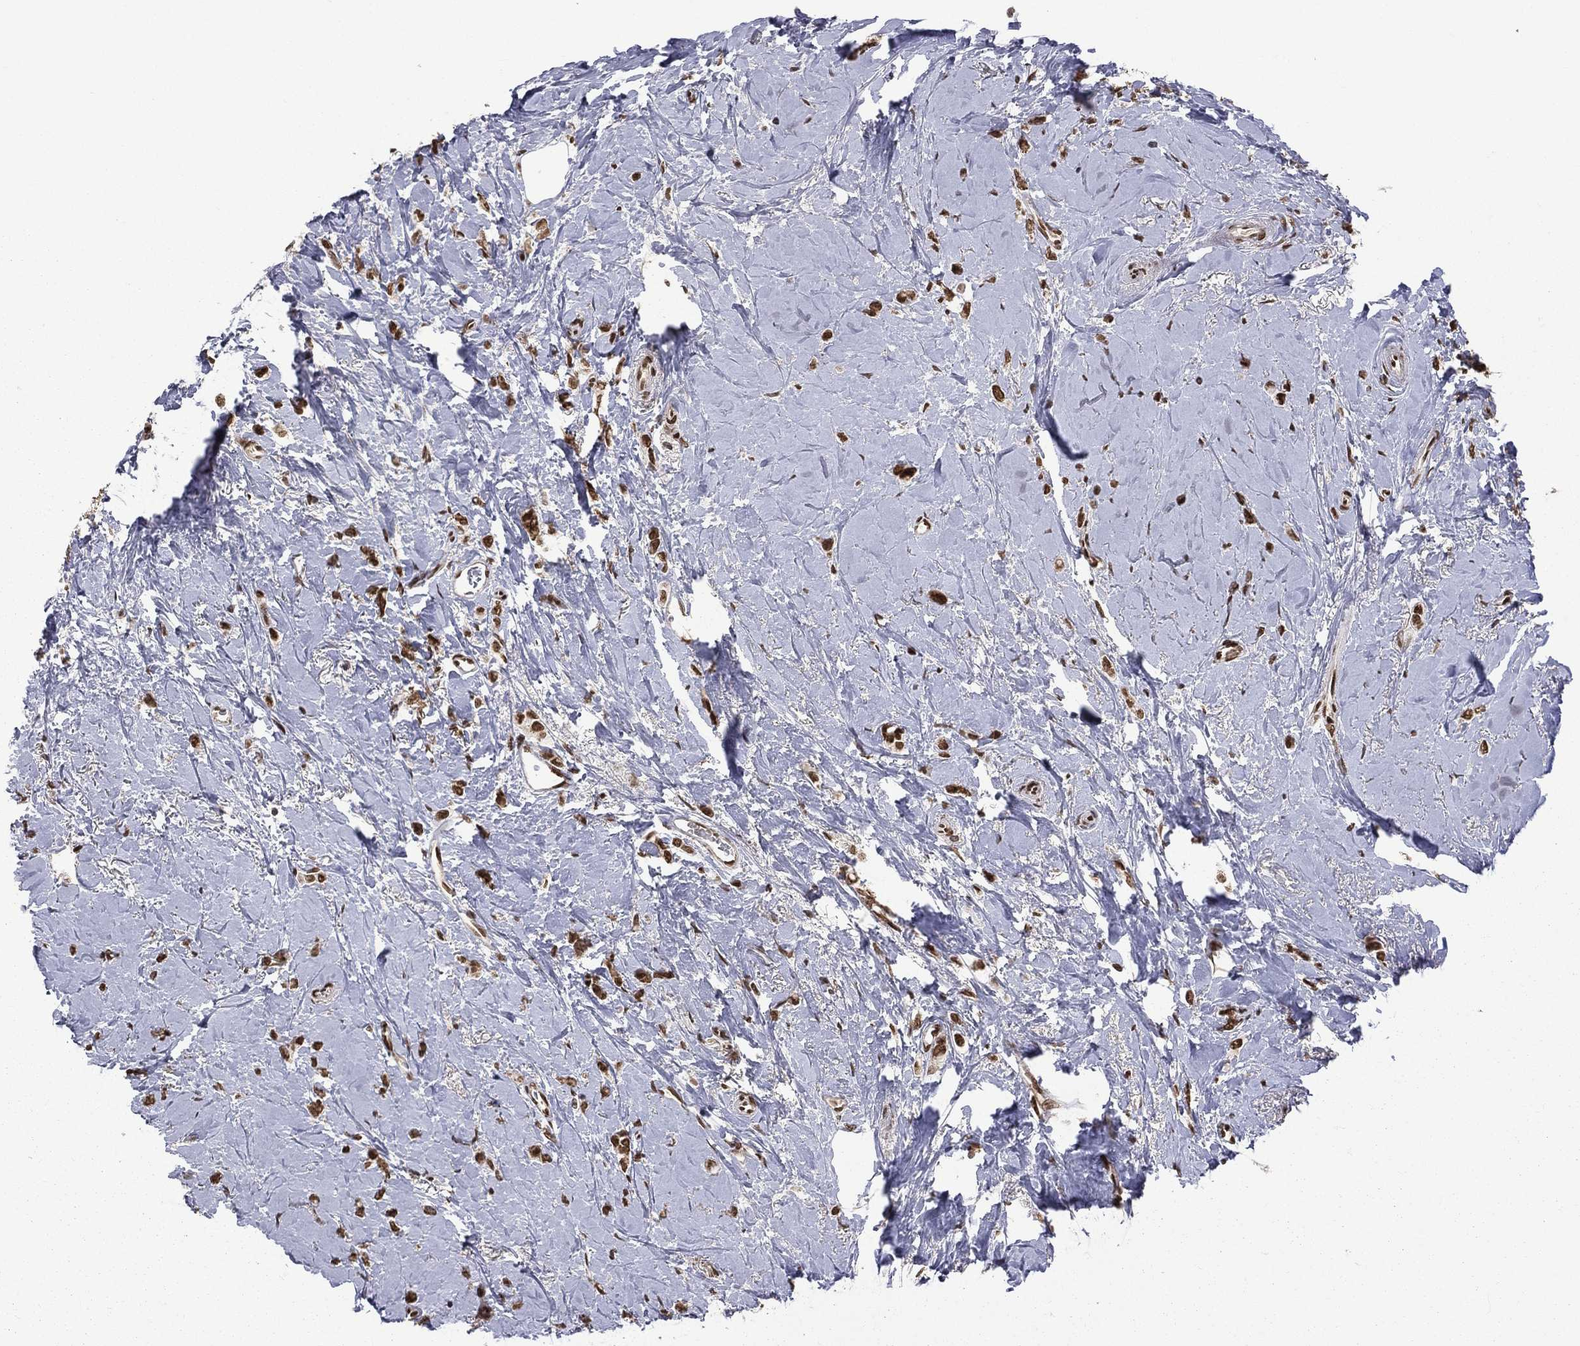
{"staining": {"intensity": "strong", "quantity": ">75%", "location": "nuclear"}, "tissue": "breast cancer", "cell_type": "Tumor cells", "image_type": "cancer", "snomed": [{"axis": "morphology", "description": "Lobular carcinoma"}, {"axis": "topography", "description": "Breast"}], "caption": "Immunohistochemistry of lobular carcinoma (breast) displays high levels of strong nuclear positivity in approximately >75% of tumor cells.", "gene": "C5orf24", "patient": {"sex": "female", "age": 66}}